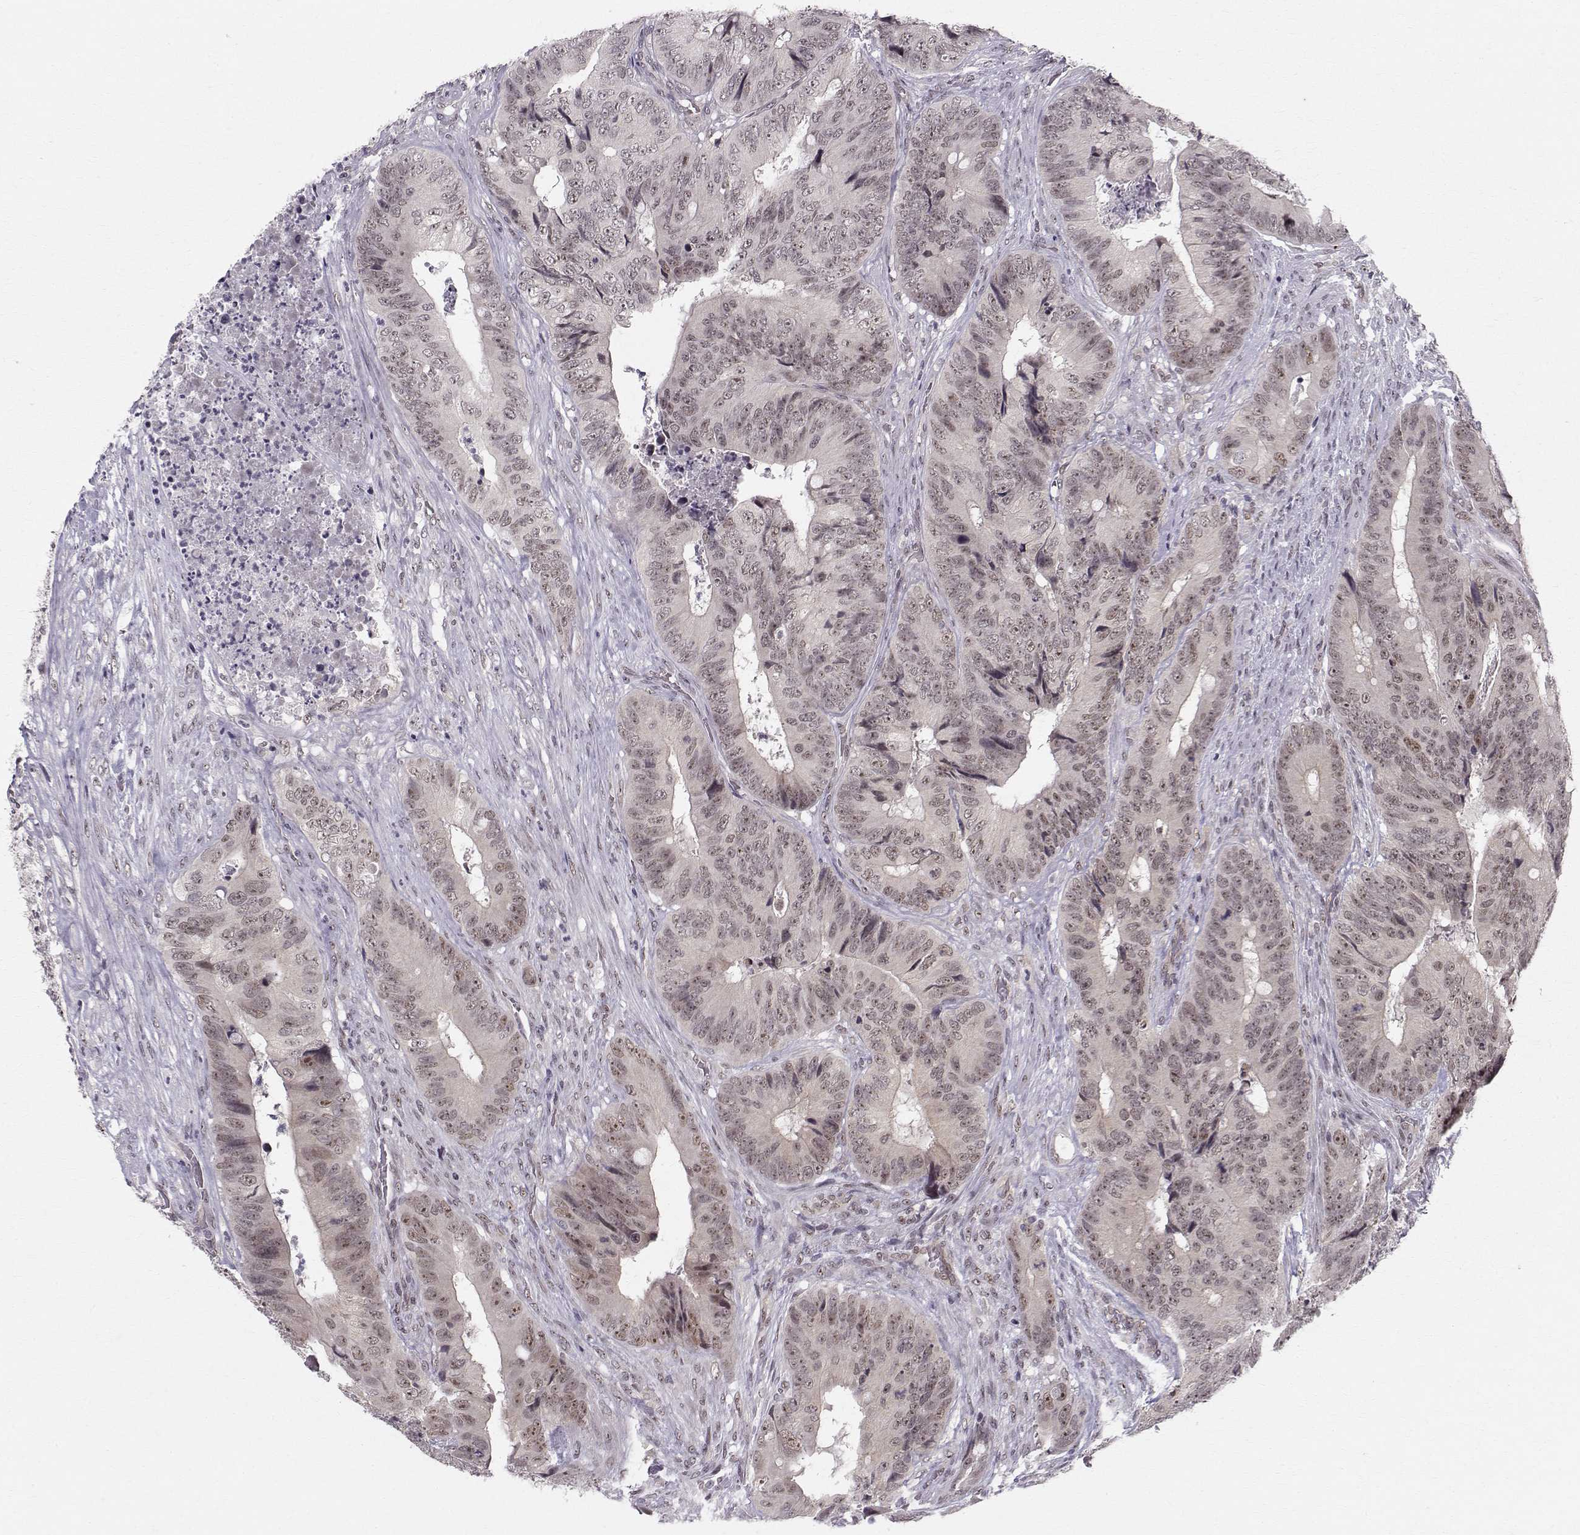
{"staining": {"intensity": "weak", "quantity": "25%-75%", "location": "nuclear"}, "tissue": "colorectal cancer", "cell_type": "Tumor cells", "image_type": "cancer", "snomed": [{"axis": "morphology", "description": "Adenocarcinoma, NOS"}, {"axis": "topography", "description": "Colon"}], "caption": "Colorectal cancer tissue demonstrates weak nuclear positivity in approximately 25%-75% of tumor cells The protein of interest is shown in brown color, while the nuclei are stained blue.", "gene": "RPP38", "patient": {"sex": "male", "age": 84}}